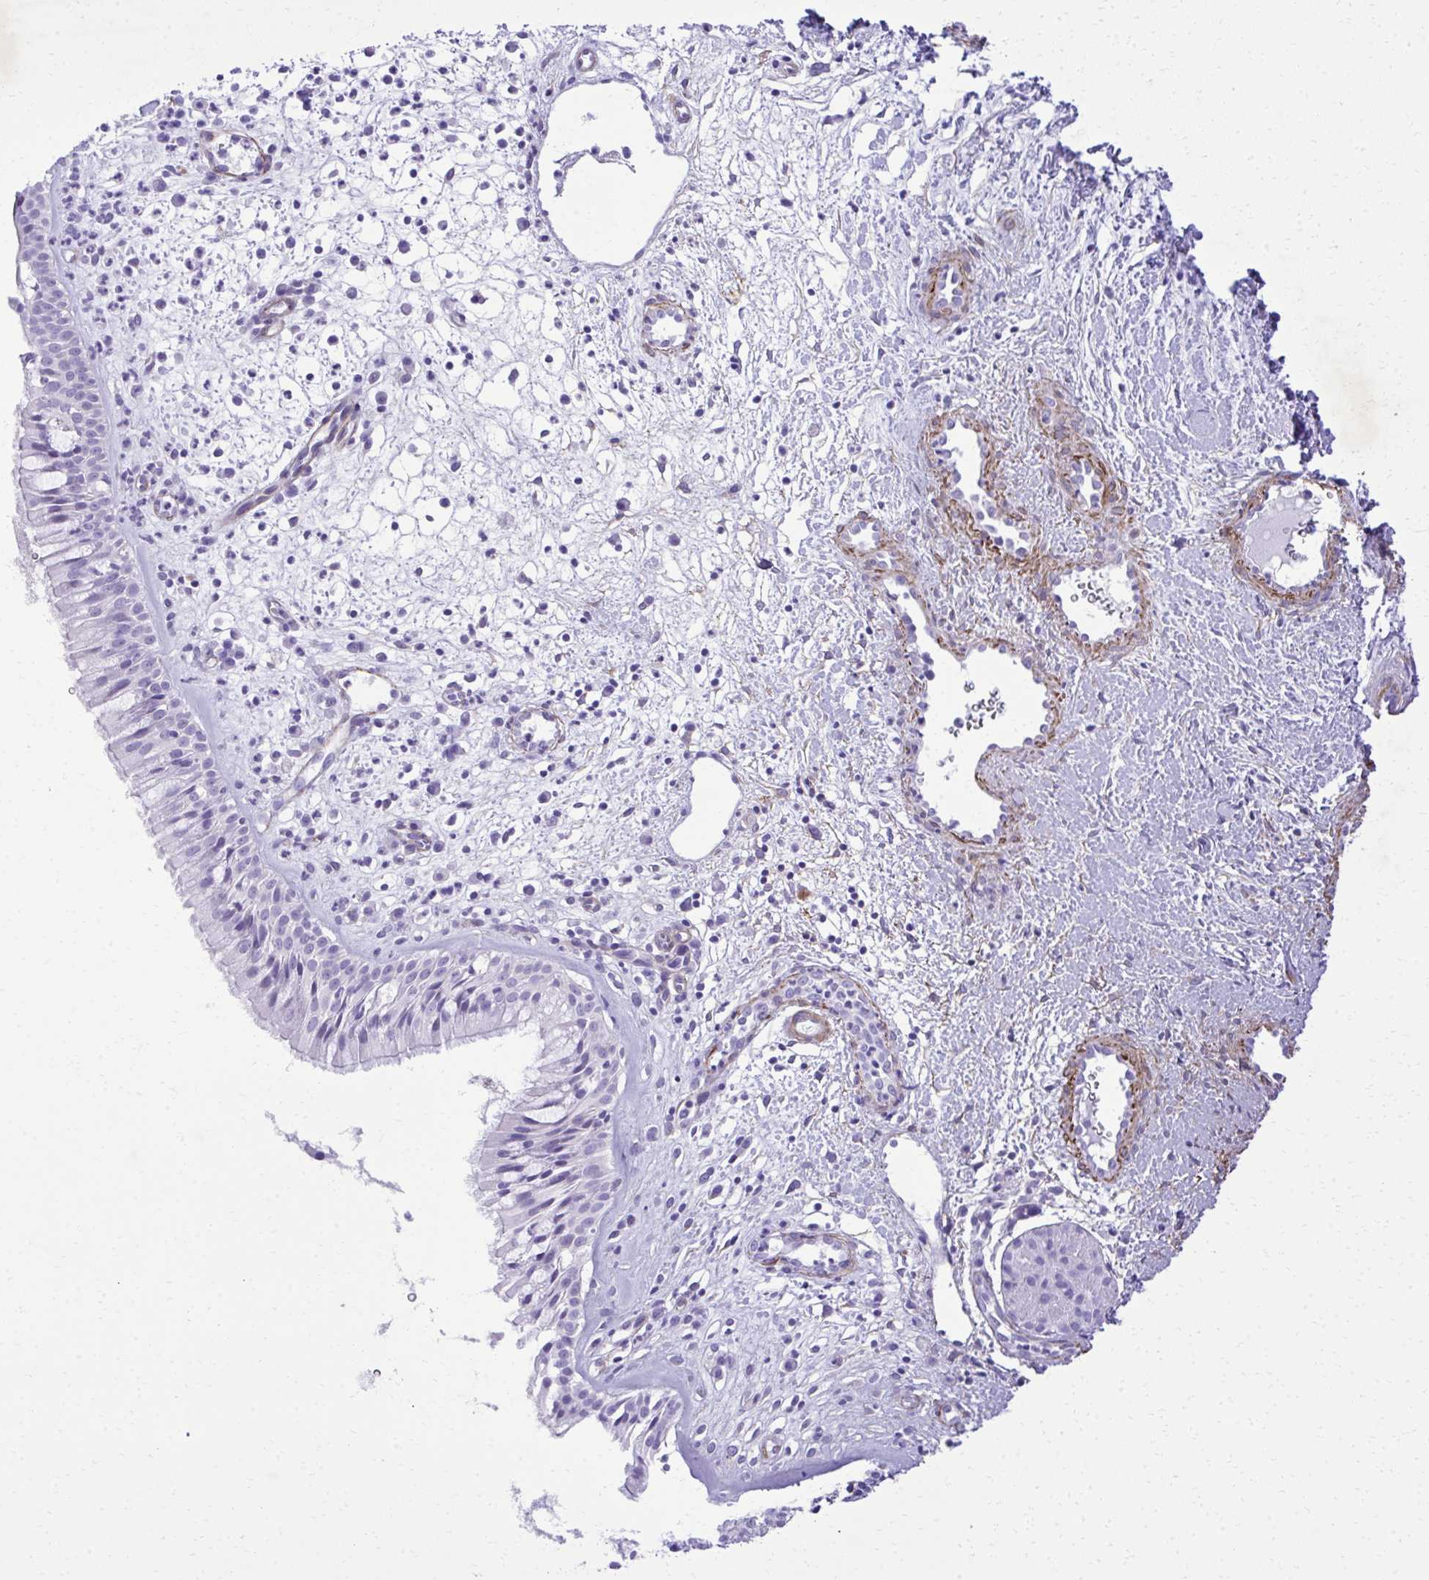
{"staining": {"intensity": "negative", "quantity": "none", "location": "none"}, "tissue": "nasopharynx", "cell_type": "Respiratory epithelial cells", "image_type": "normal", "snomed": [{"axis": "morphology", "description": "Normal tissue, NOS"}, {"axis": "topography", "description": "Nasopharynx"}], "caption": "Immunohistochemical staining of unremarkable human nasopharynx displays no significant staining in respiratory epithelial cells.", "gene": "PITPNM3", "patient": {"sex": "male", "age": 65}}